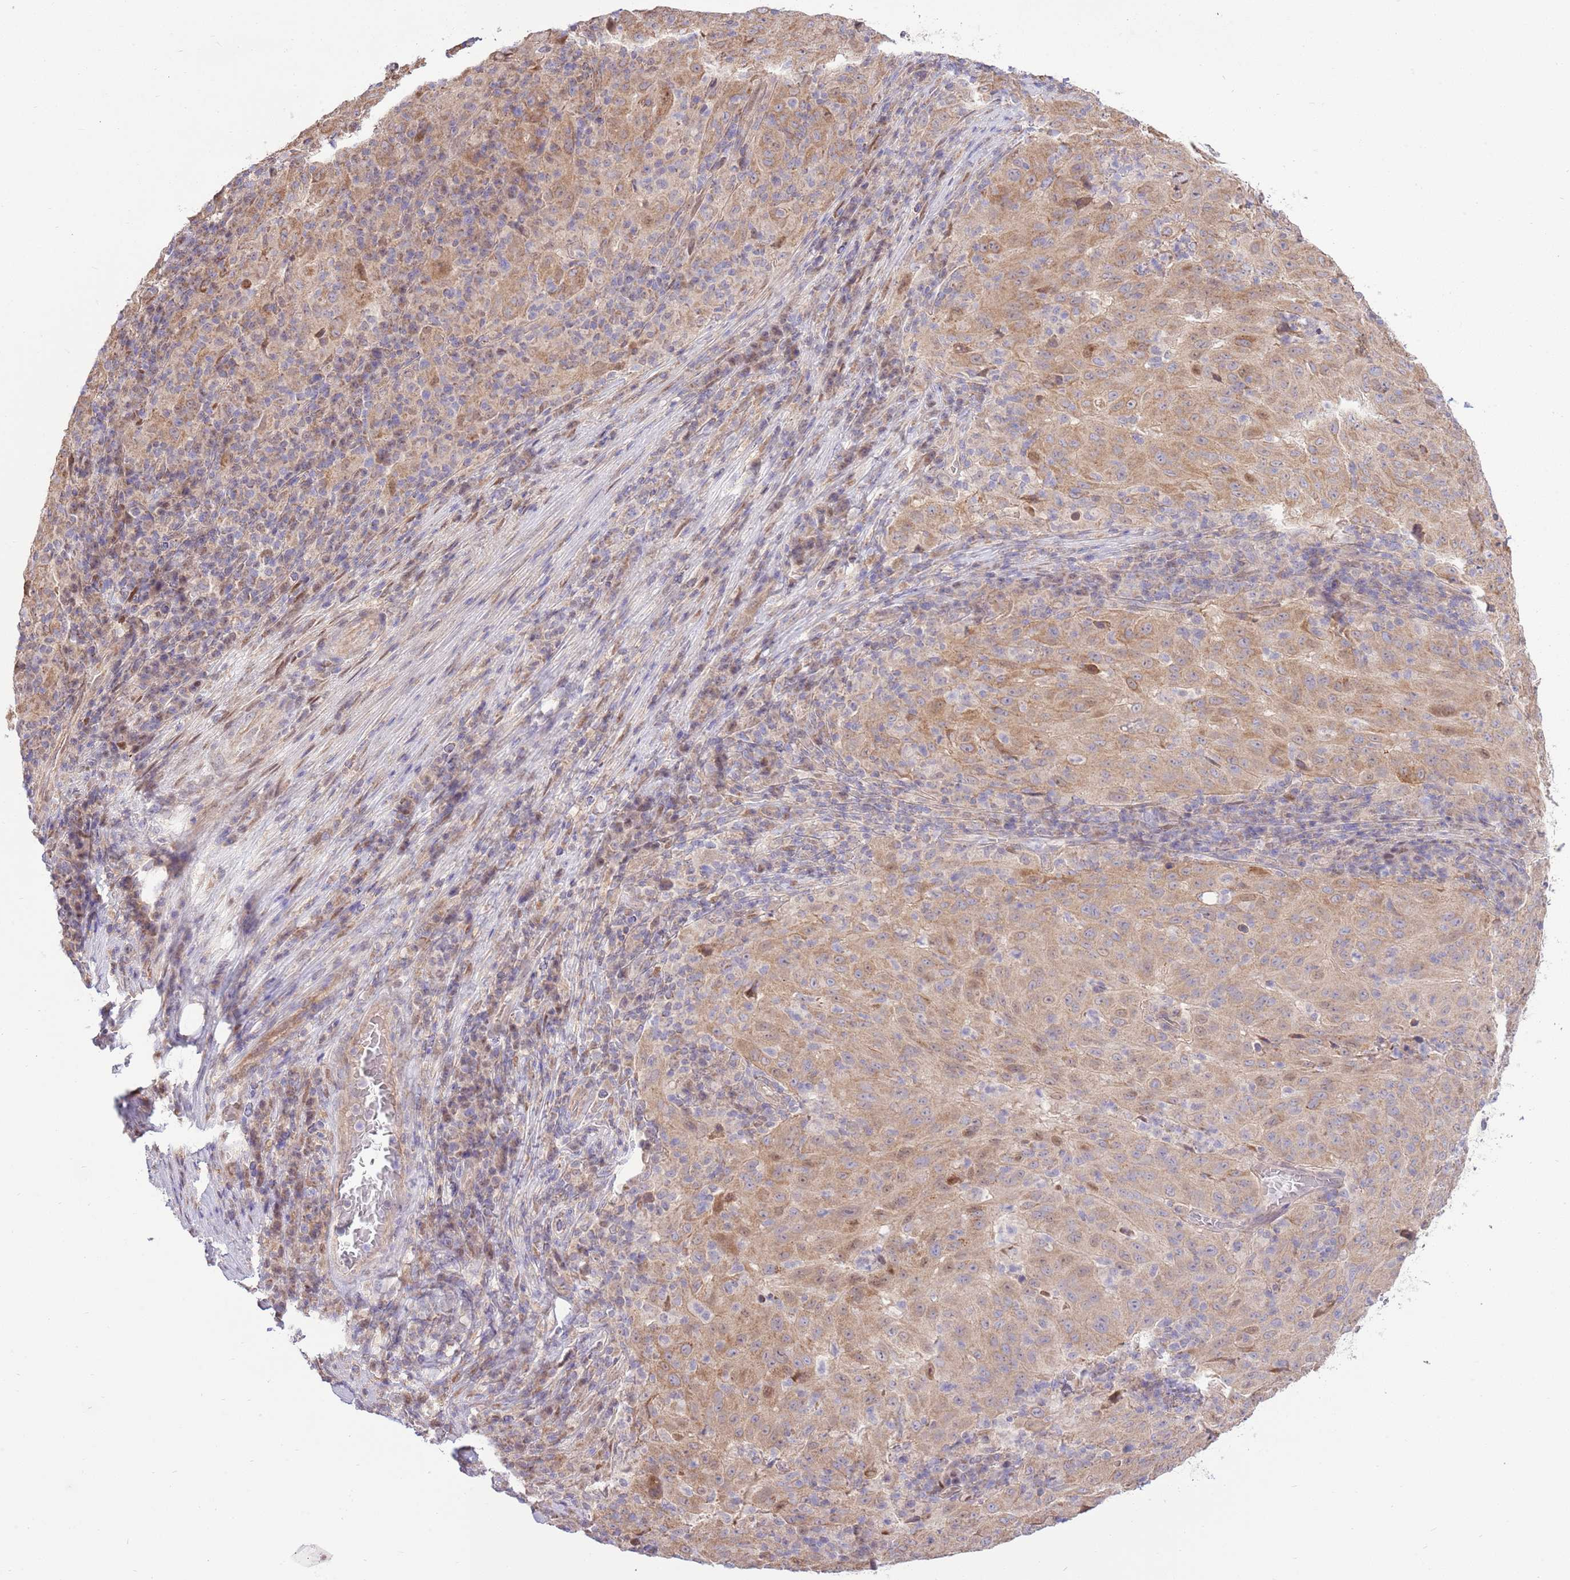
{"staining": {"intensity": "moderate", "quantity": ">75%", "location": "cytoplasmic/membranous,nuclear"}, "tissue": "pancreatic cancer", "cell_type": "Tumor cells", "image_type": "cancer", "snomed": [{"axis": "morphology", "description": "Adenocarcinoma, NOS"}, {"axis": "topography", "description": "Pancreas"}], "caption": "Human pancreatic cancer (adenocarcinoma) stained with a brown dye demonstrates moderate cytoplasmic/membranous and nuclear positive expression in about >75% of tumor cells.", "gene": "ARL2BP", "patient": {"sex": "male", "age": 63}}